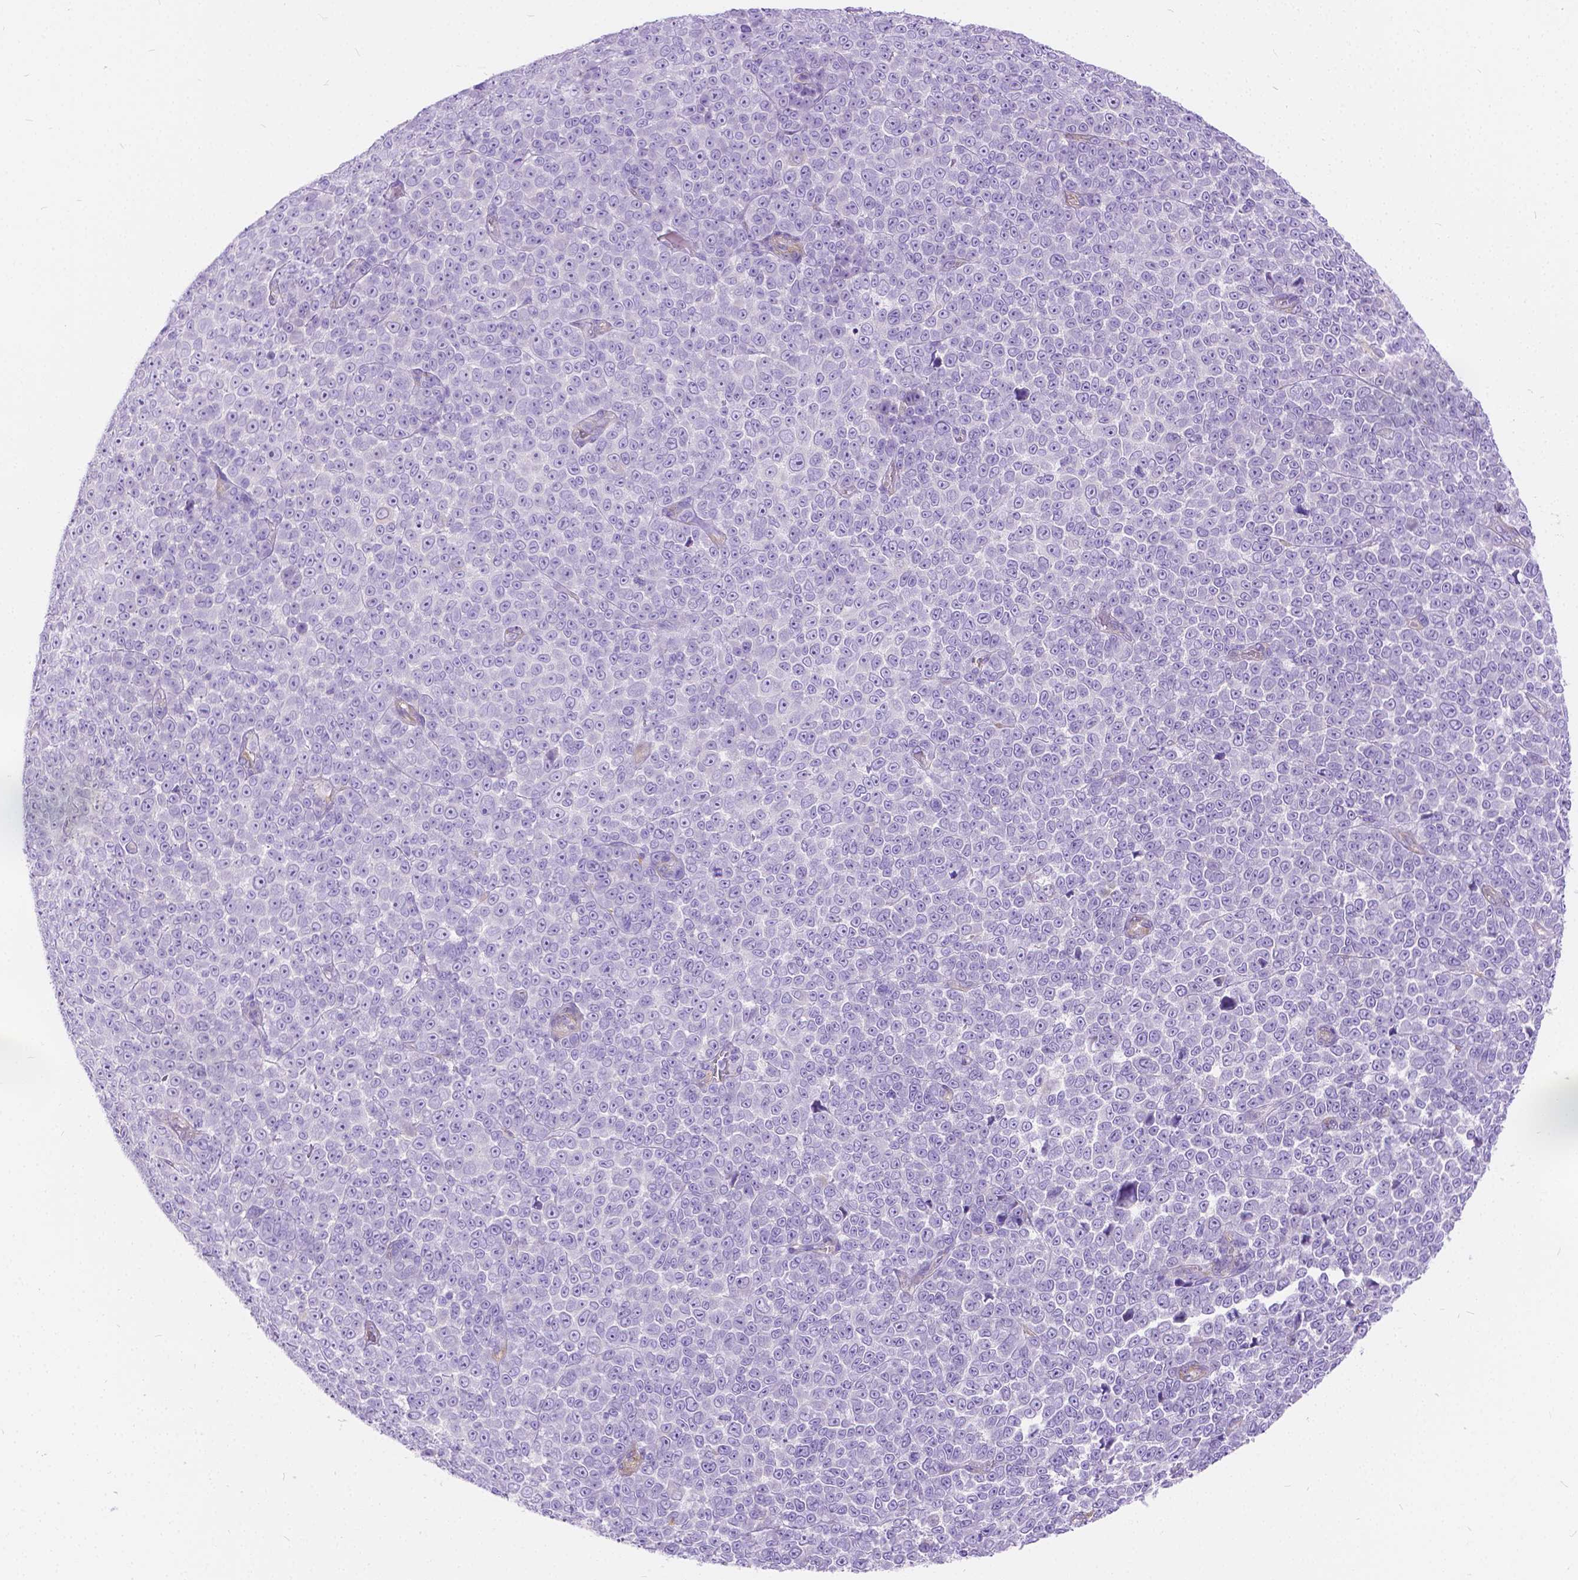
{"staining": {"intensity": "negative", "quantity": "none", "location": "none"}, "tissue": "melanoma", "cell_type": "Tumor cells", "image_type": "cancer", "snomed": [{"axis": "morphology", "description": "Malignant melanoma, NOS"}, {"axis": "topography", "description": "Skin"}], "caption": "Image shows no significant protein expression in tumor cells of melanoma.", "gene": "CHRM1", "patient": {"sex": "female", "age": 95}}